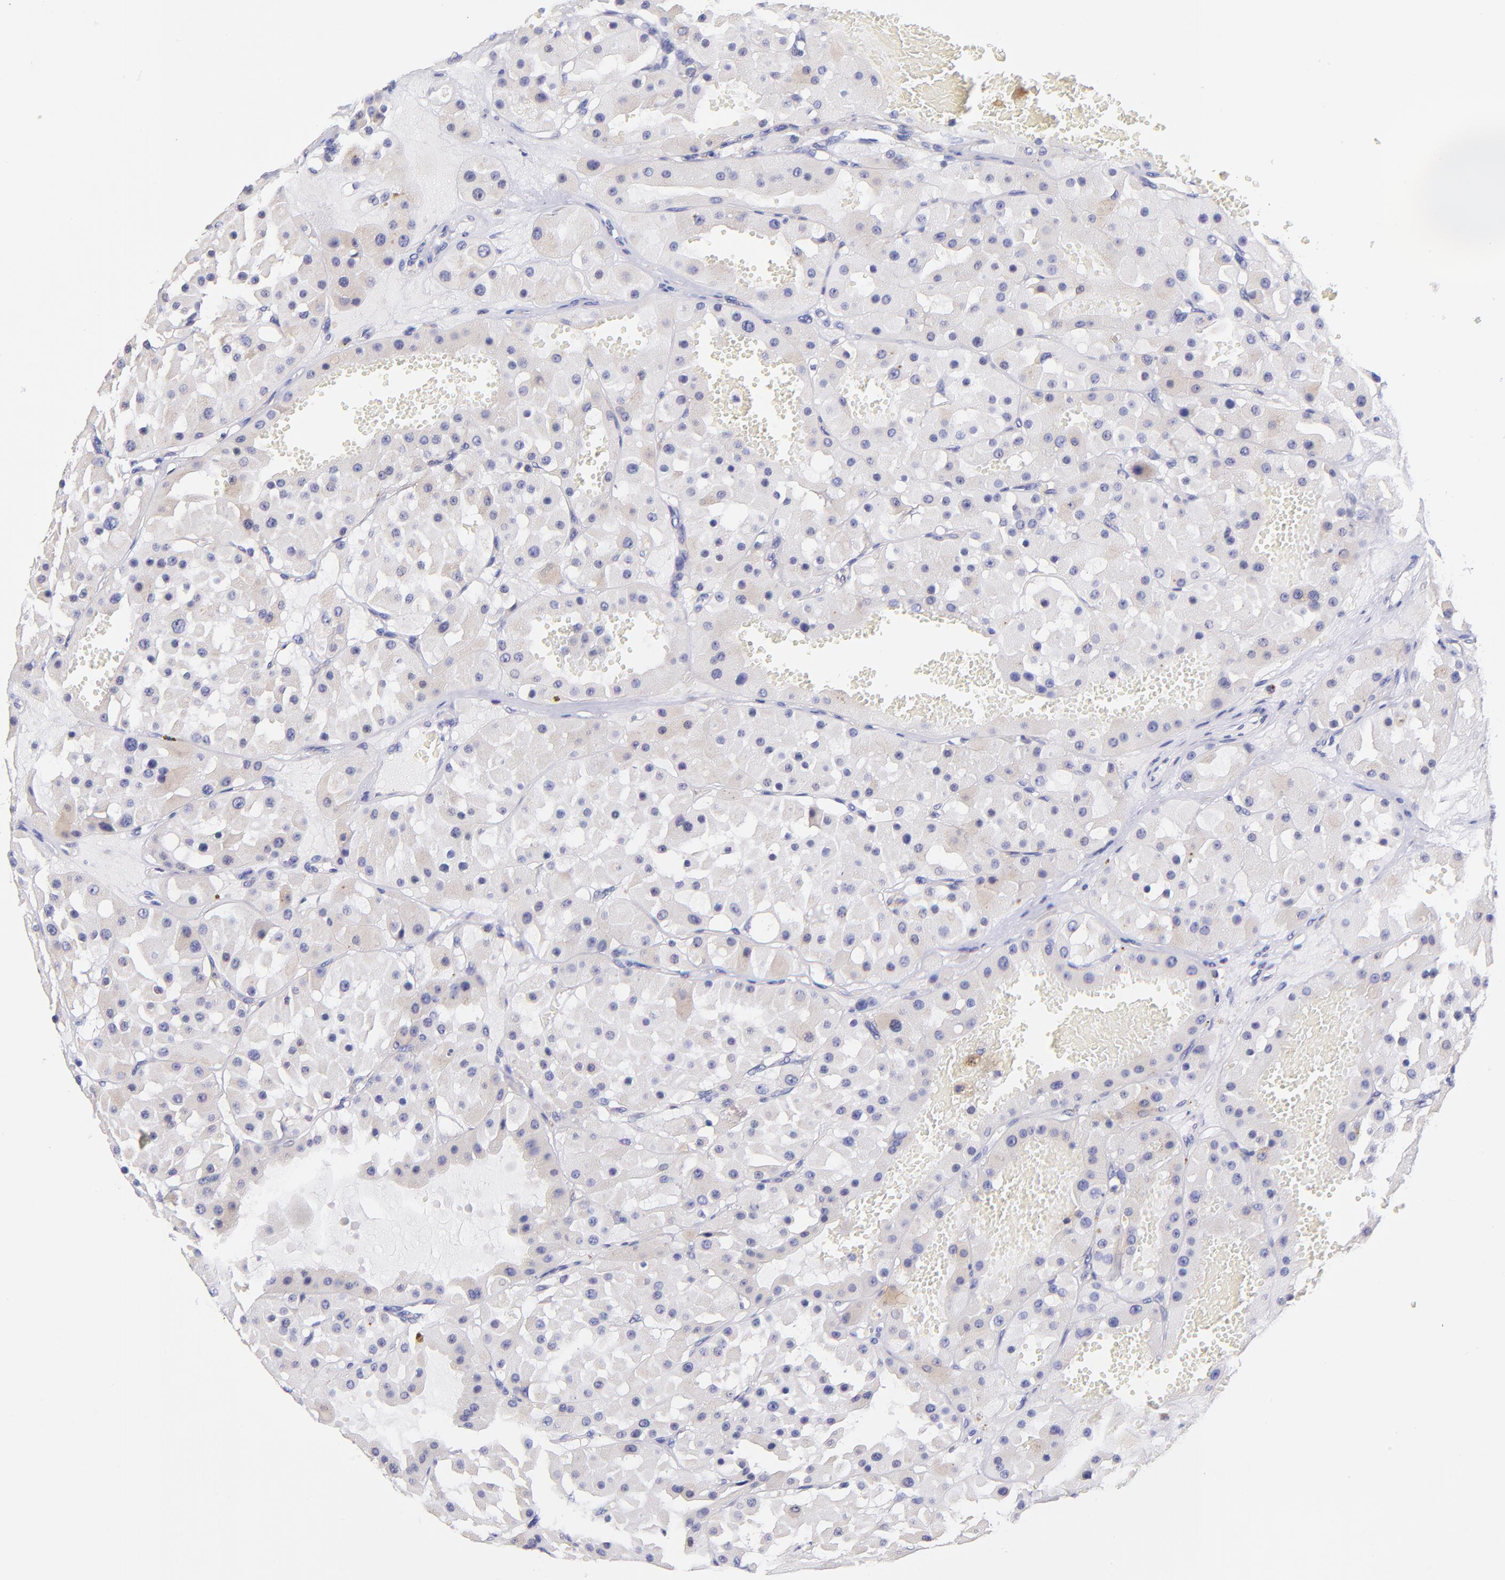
{"staining": {"intensity": "weak", "quantity": "<25%", "location": "cytoplasmic/membranous"}, "tissue": "renal cancer", "cell_type": "Tumor cells", "image_type": "cancer", "snomed": [{"axis": "morphology", "description": "Adenocarcinoma, uncertain malignant potential"}, {"axis": "topography", "description": "Kidney"}], "caption": "A high-resolution photomicrograph shows immunohistochemistry (IHC) staining of adenocarcinoma,  uncertain malignant potential (renal), which exhibits no significant positivity in tumor cells. (DAB (3,3'-diaminobenzidine) immunohistochemistry, high magnification).", "gene": "NDUFB7", "patient": {"sex": "male", "age": 63}}